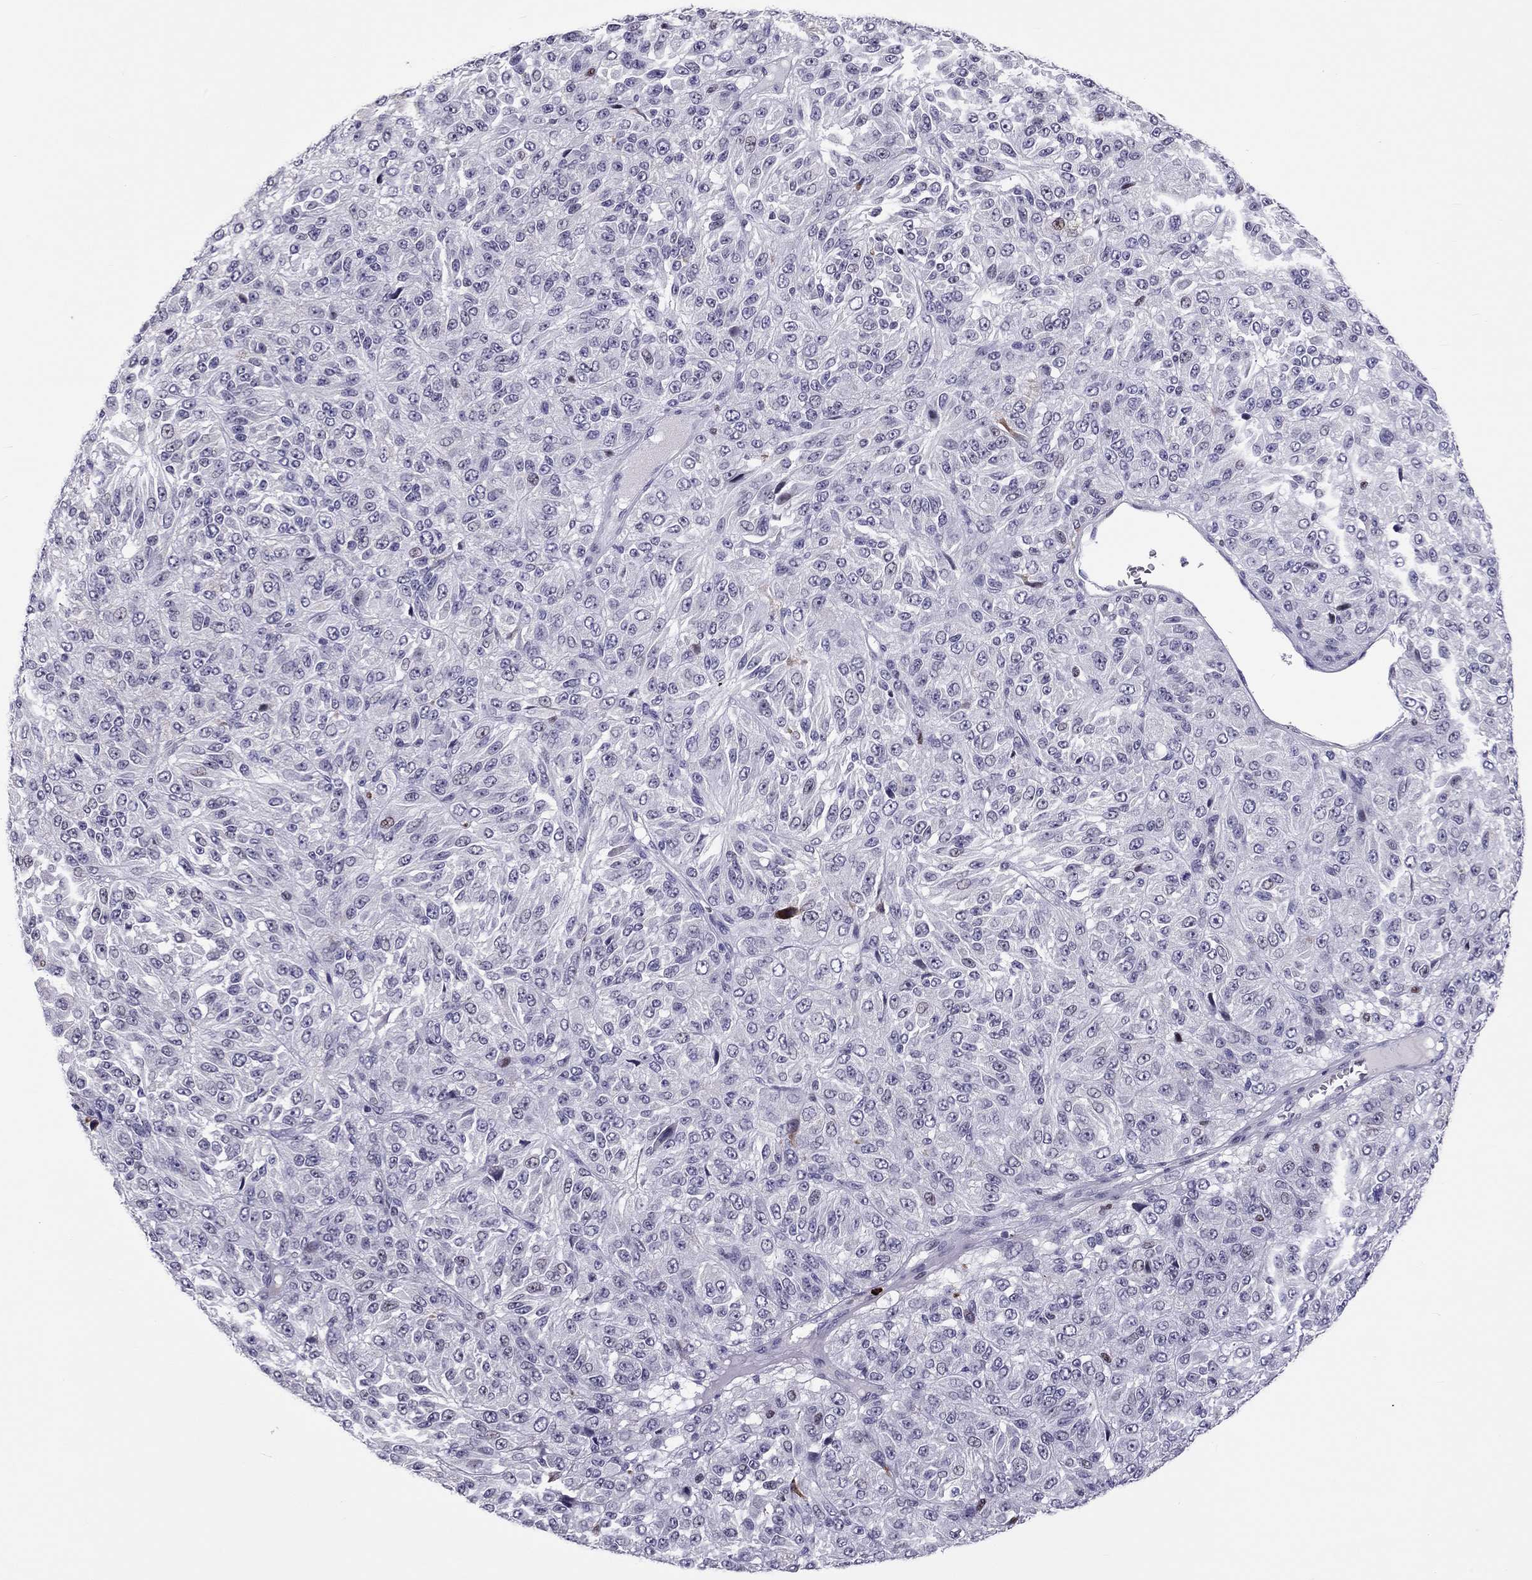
{"staining": {"intensity": "negative", "quantity": "none", "location": "none"}, "tissue": "melanoma", "cell_type": "Tumor cells", "image_type": "cancer", "snomed": [{"axis": "morphology", "description": "Malignant melanoma, Metastatic site"}, {"axis": "topography", "description": "Brain"}], "caption": "The histopathology image reveals no significant positivity in tumor cells of malignant melanoma (metastatic site).", "gene": "CCL27", "patient": {"sex": "female", "age": 56}}